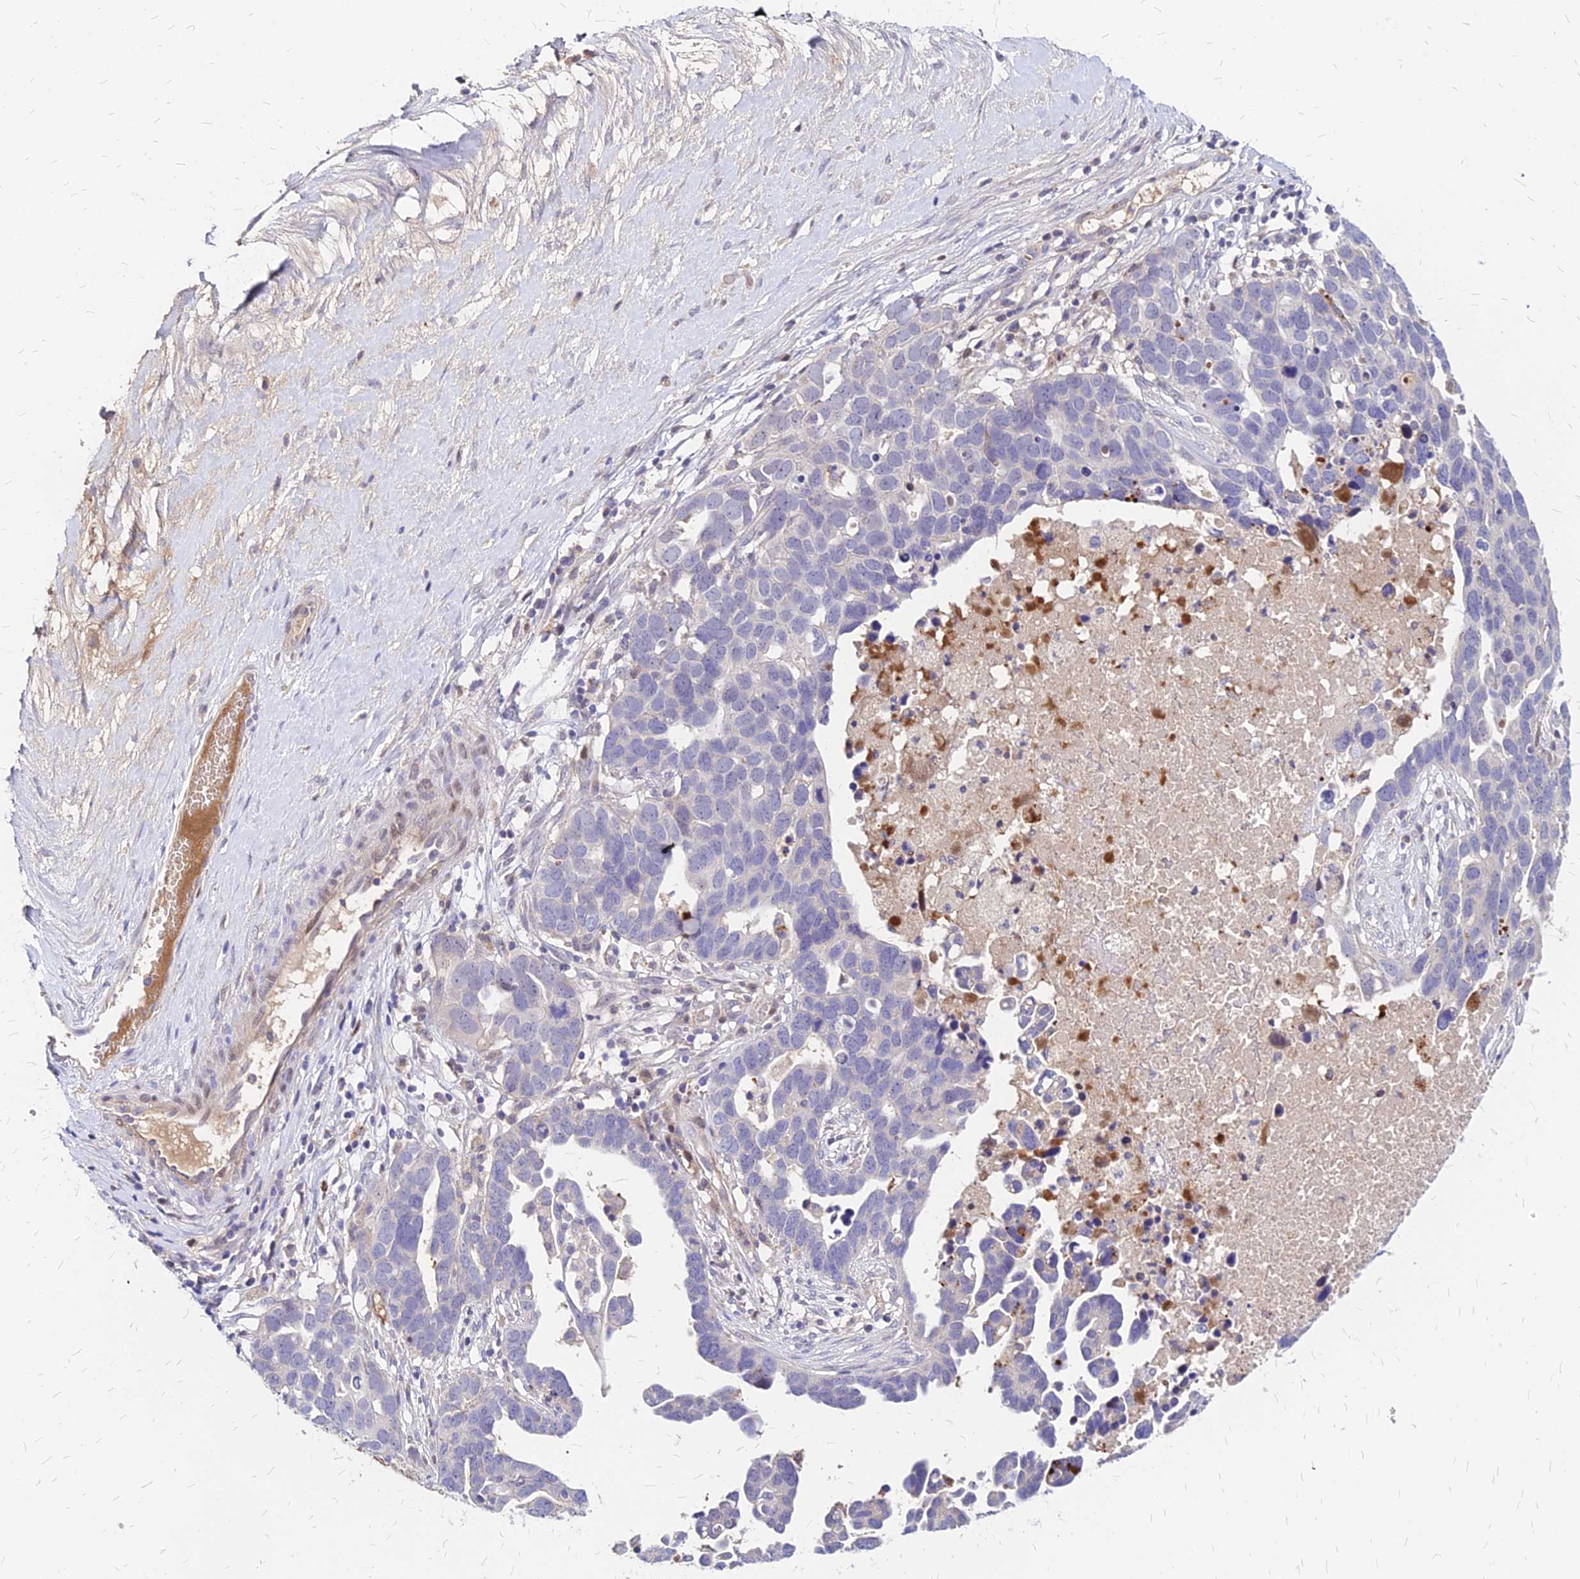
{"staining": {"intensity": "negative", "quantity": "none", "location": "none"}, "tissue": "ovarian cancer", "cell_type": "Tumor cells", "image_type": "cancer", "snomed": [{"axis": "morphology", "description": "Cystadenocarcinoma, serous, NOS"}, {"axis": "topography", "description": "Ovary"}], "caption": "This is an immunohistochemistry (IHC) histopathology image of ovarian cancer. There is no expression in tumor cells.", "gene": "ACSM6", "patient": {"sex": "female", "age": 54}}